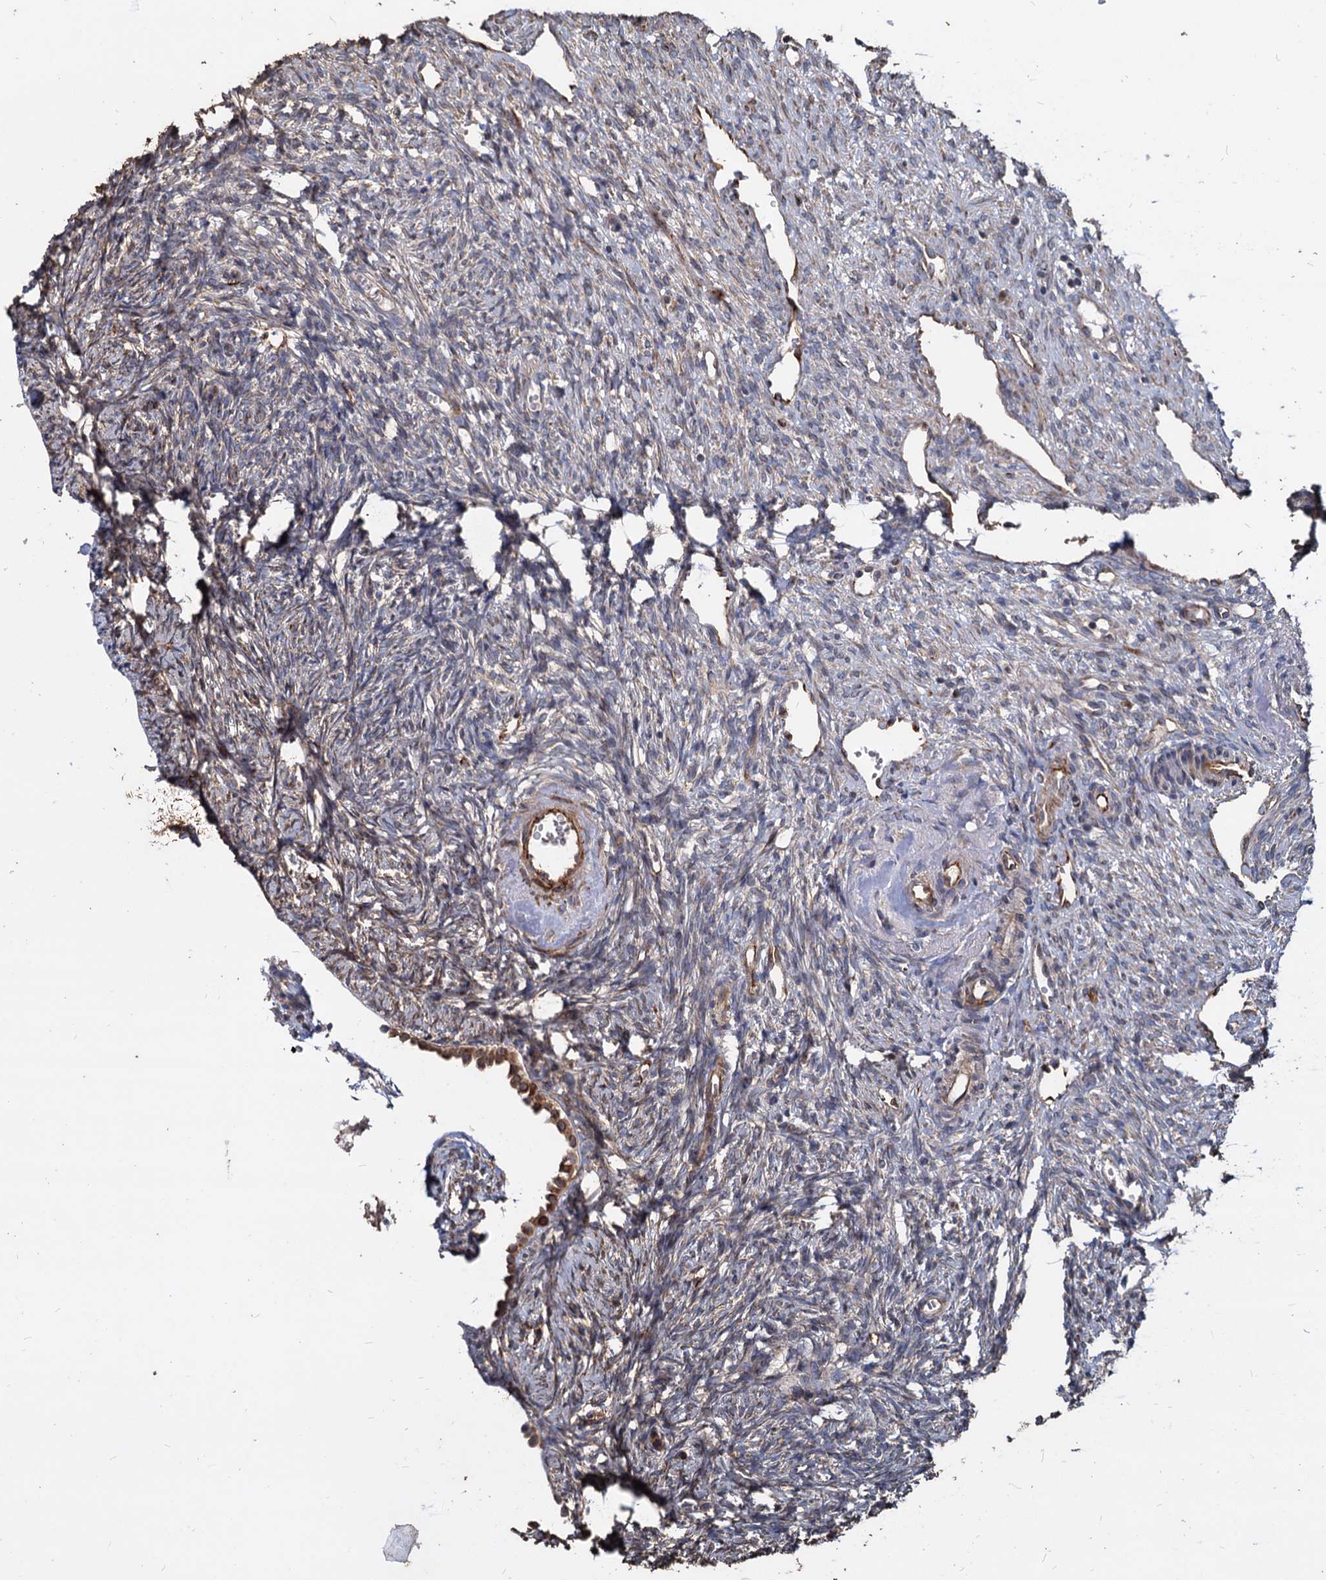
{"staining": {"intensity": "negative", "quantity": "none", "location": "none"}, "tissue": "ovary", "cell_type": "Ovarian stroma cells", "image_type": "normal", "snomed": [{"axis": "morphology", "description": "Normal tissue, NOS"}, {"axis": "topography", "description": "Ovary"}], "caption": "Ovarian stroma cells show no significant protein staining in benign ovary. (DAB (3,3'-diaminobenzidine) immunohistochemistry (IHC) with hematoxylin counter stain).", "gene": "DEPDC4", "patient": {"sex": "female", "age": 51}}